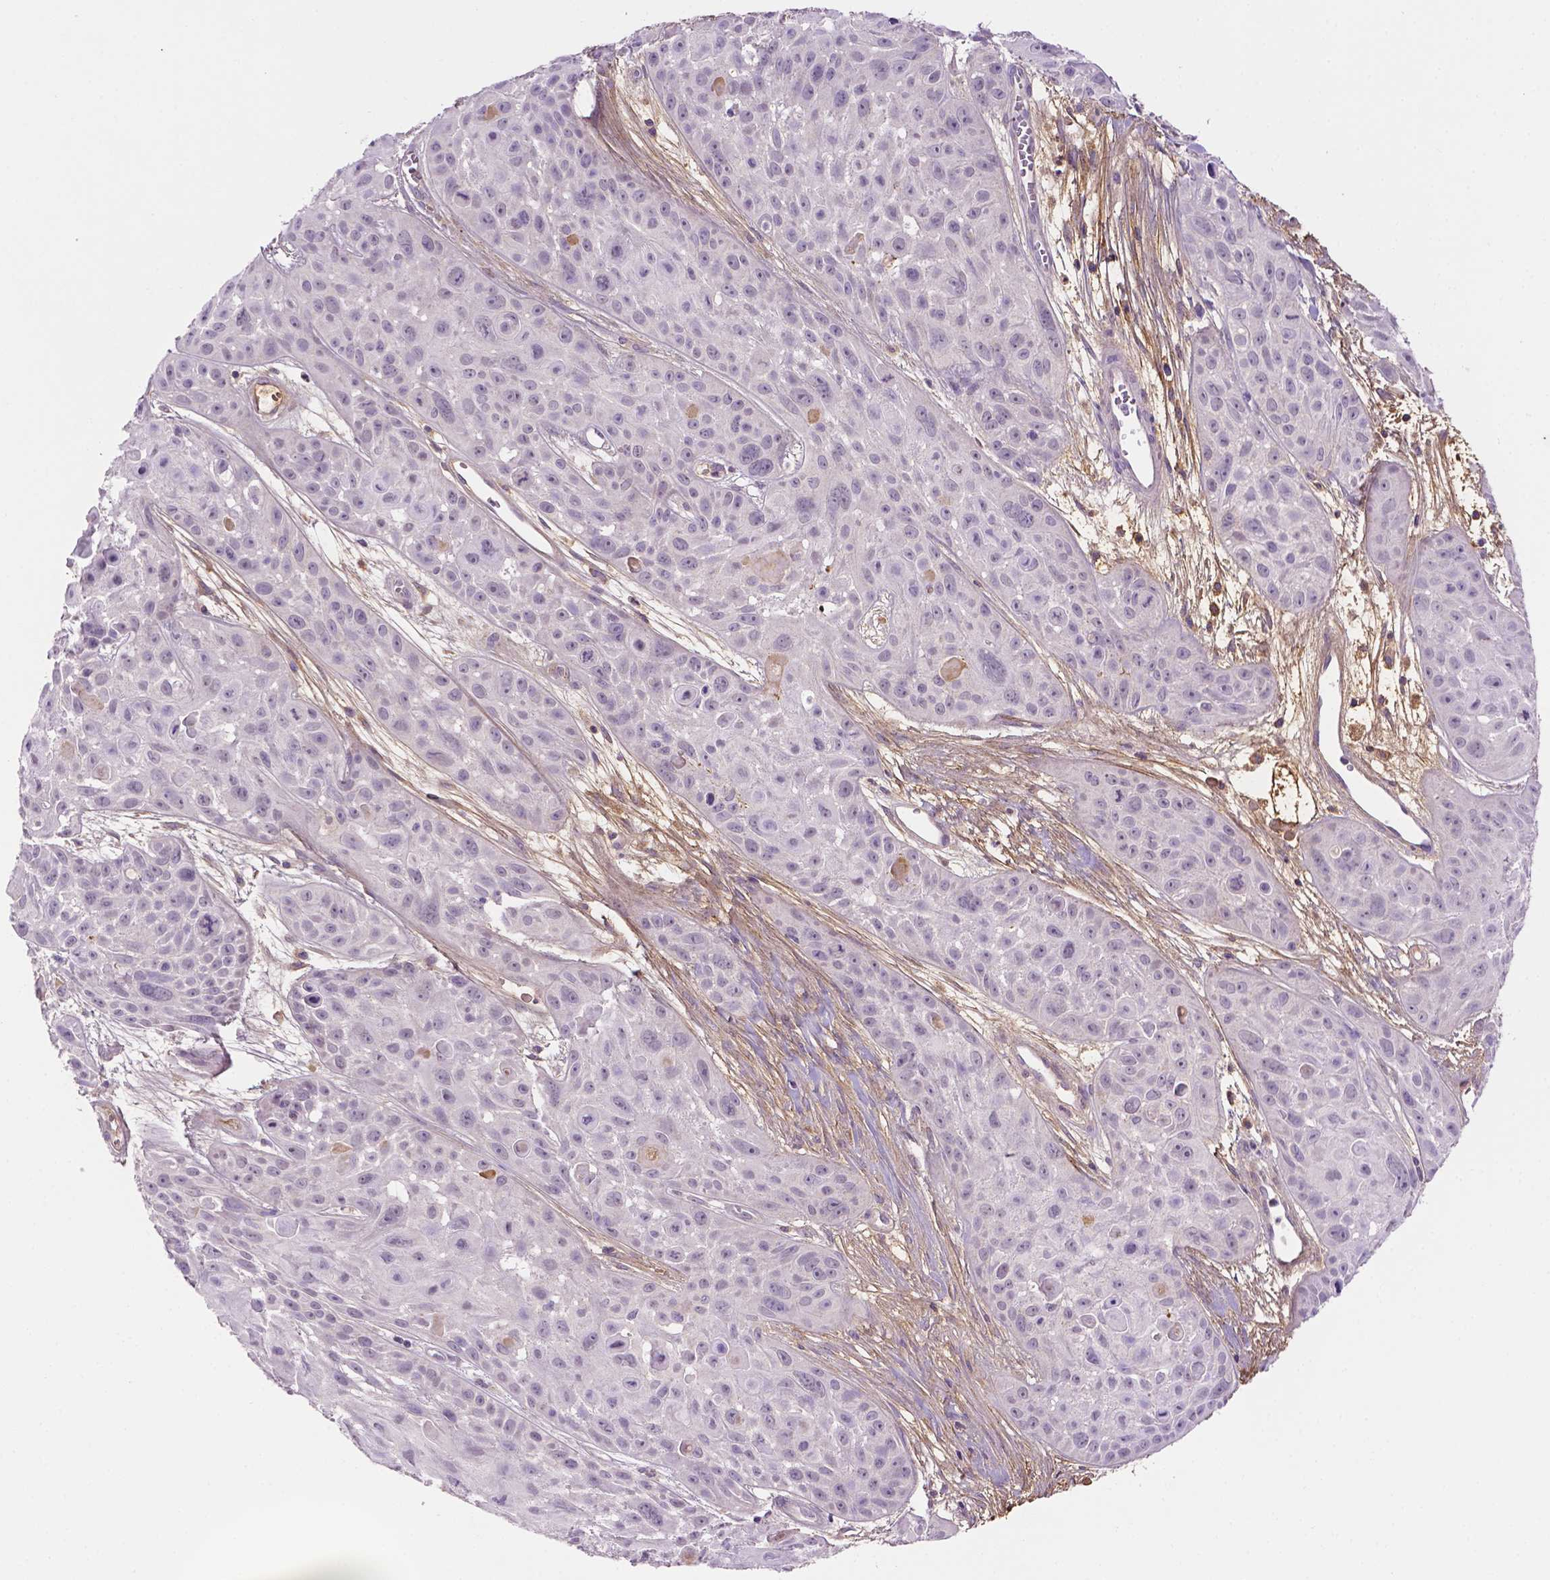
{"staining": {"intensity": "negative", "quantity": "none", "location": "none"}, "tissue": "skin cancer", "cell_type": "Tumor cells", "image_type": "cancer", "snomed": [{"axis": "morphology", "description": "Squamous cell carcinoma, NOS"}, {"axis": "topography", "description": "Skin"}, {"axis": "topography", "description": "Anal"}], "caption": "A histopathology image of human skin squamous cell carcinoma is negative for staining in tumor cells.", "gene": "FBLN1", "patient": {"sex": "female", "age": 75}}